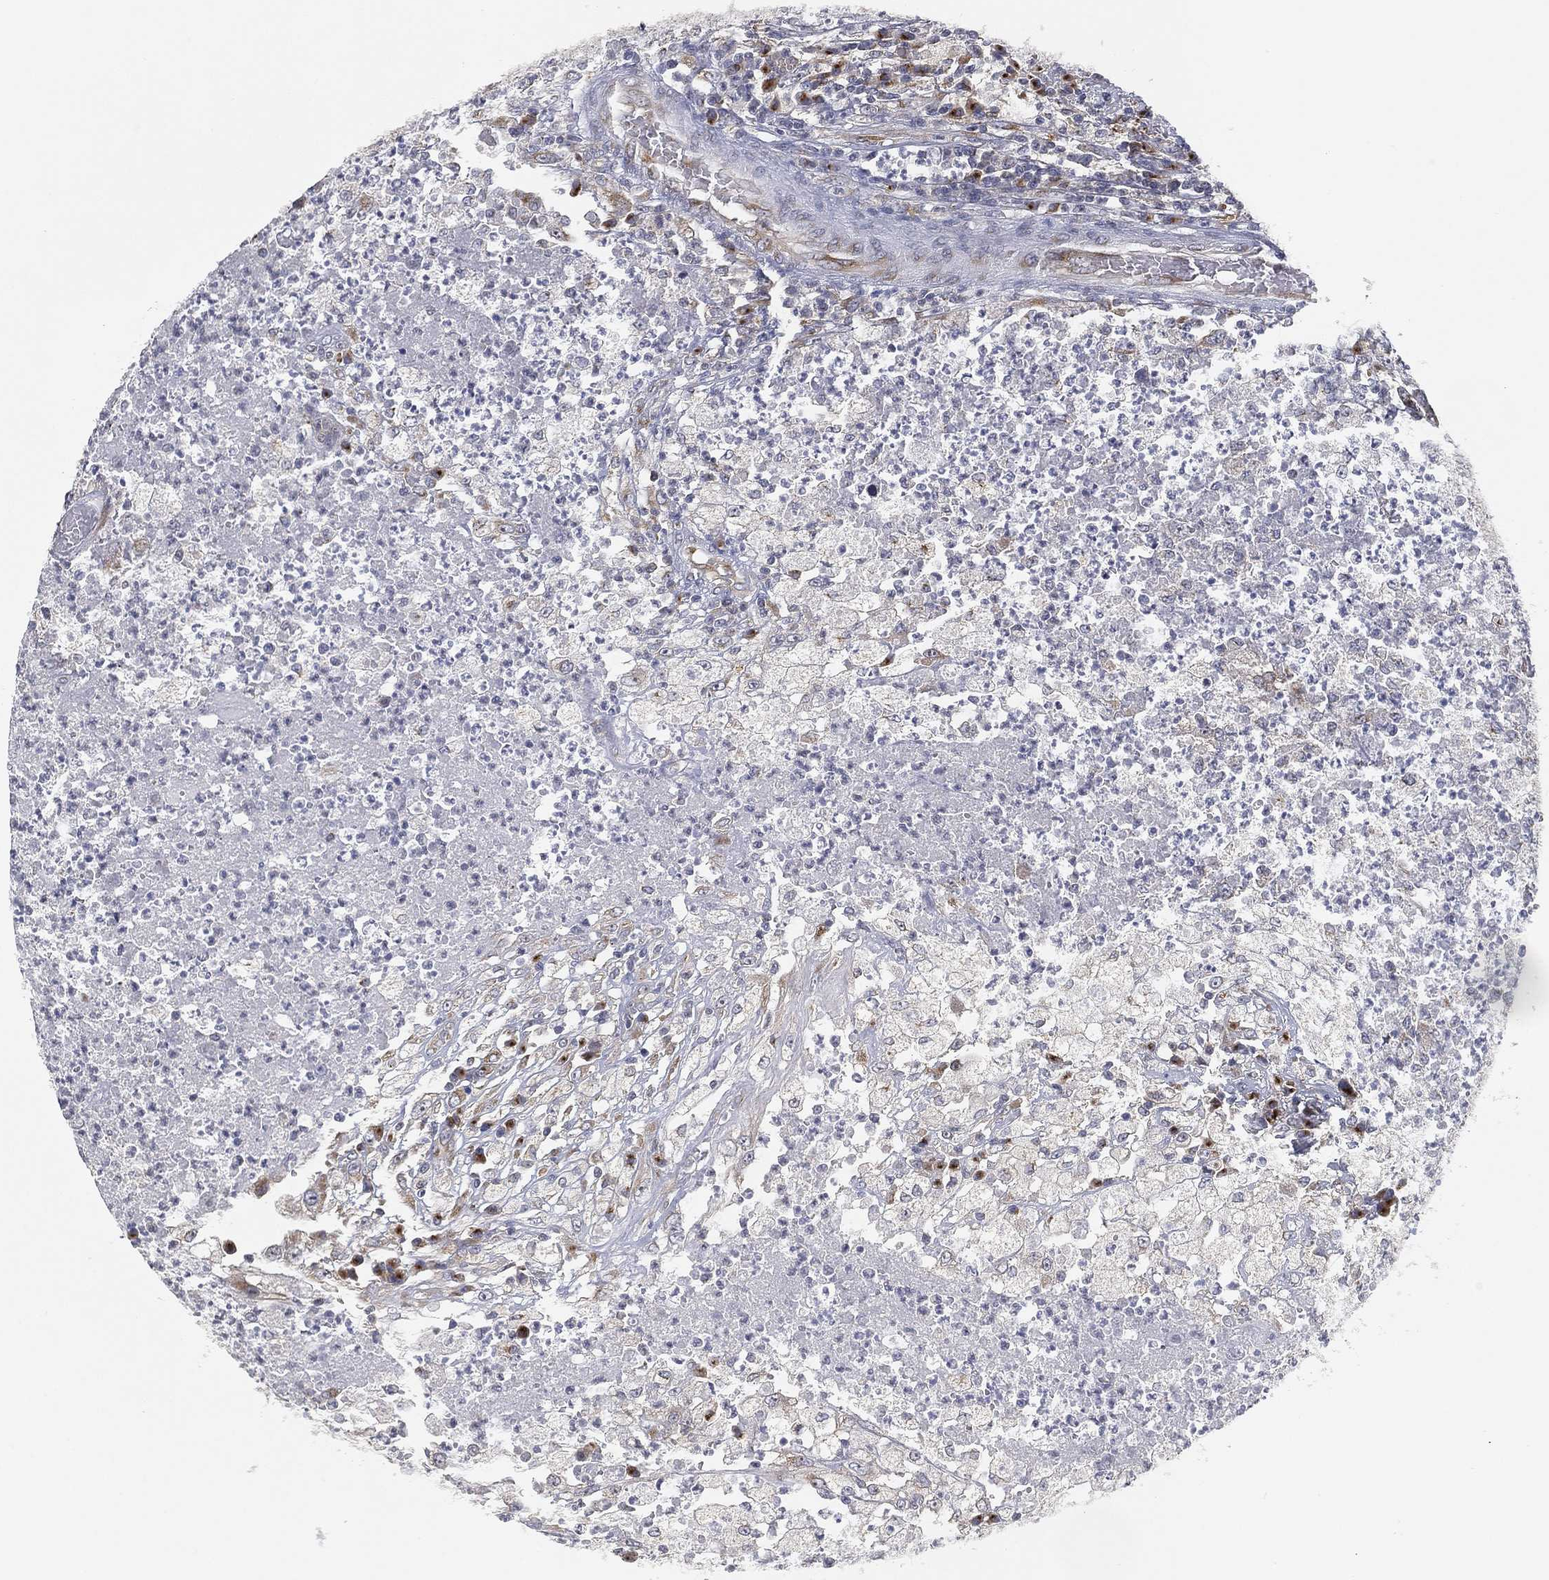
{"staining": {"intensity": "strong", "quantity": "25%-75%", "location": "cytoplasmic/membranous"}, "tissue": "testis cancer", "cell_type": "Tumor cells", "image_type": "cancer", "snomed": [{"axis": "morphology", "description": "Necrosis, NOS"}, {"axis": "morphology", "description": "Carcinoma, Embryonal, NOS"}, {"axis": "topography", "description": "Testis"}], "caption": "Immunohistochemical staining of embryonal carcinoma (testis) demonstrates high levels of strong cytoplasmic/membranous protein positivity in about 25%-75% of tumor cells. Nuclei are stained in blue.", "gene": "TICAM1", "patient": {"sex": "male", "age": 19}}